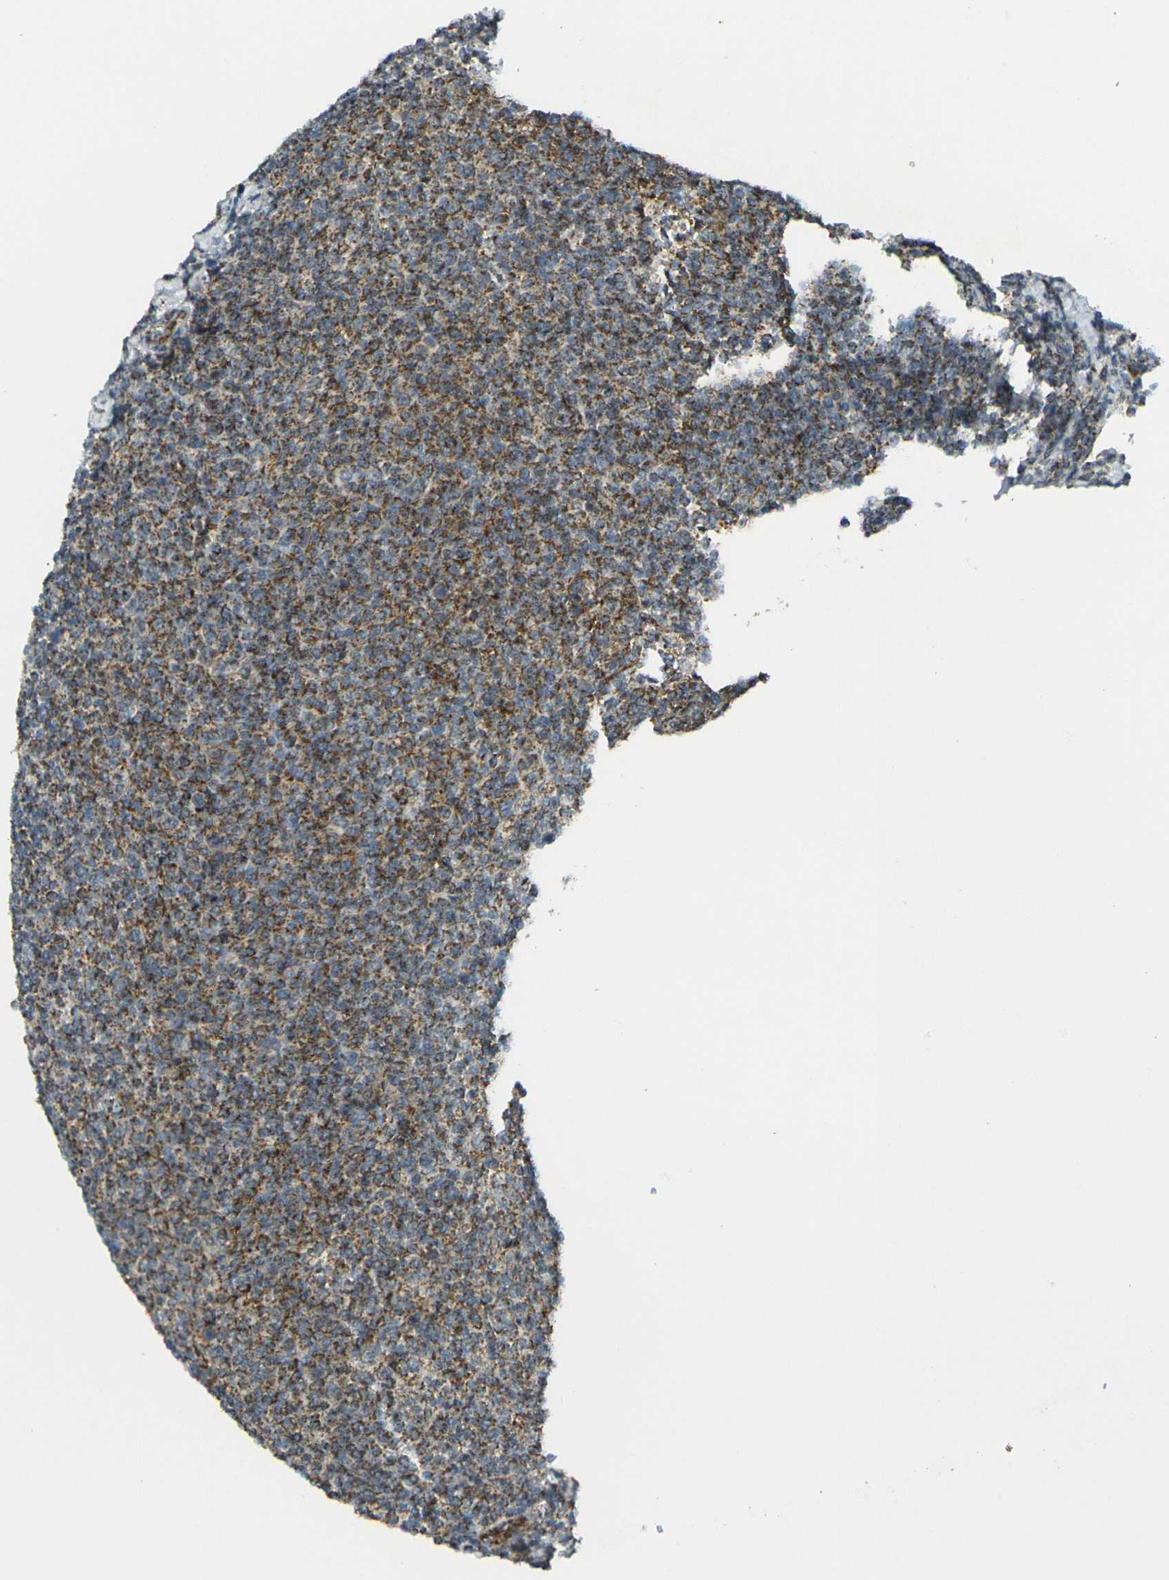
{"staining": {"intensity": "moderate", "quantity": ">75%", "location": "cytoplasmic/membranous"}, "tissue": "lymphoma", "cell_type": "Tumor cells", "image_type": "cancer", "snomed": [{"axis": "morphology", "description": "Malignant lymphoma, non-Hodgkin's type, Low grade"}, {"axis": "topography", "description": "Lymph node"}], "caption": "Malignant lymphoma, non-Hodgkin's type (low-grade) was stained to show a protein in brown. There is medium levels of moderate cytoplasmic/membranous staining in about >75% of tumor cells.", "gene": "IGF1R", "patient": {"sex": "male", "age": 66}}